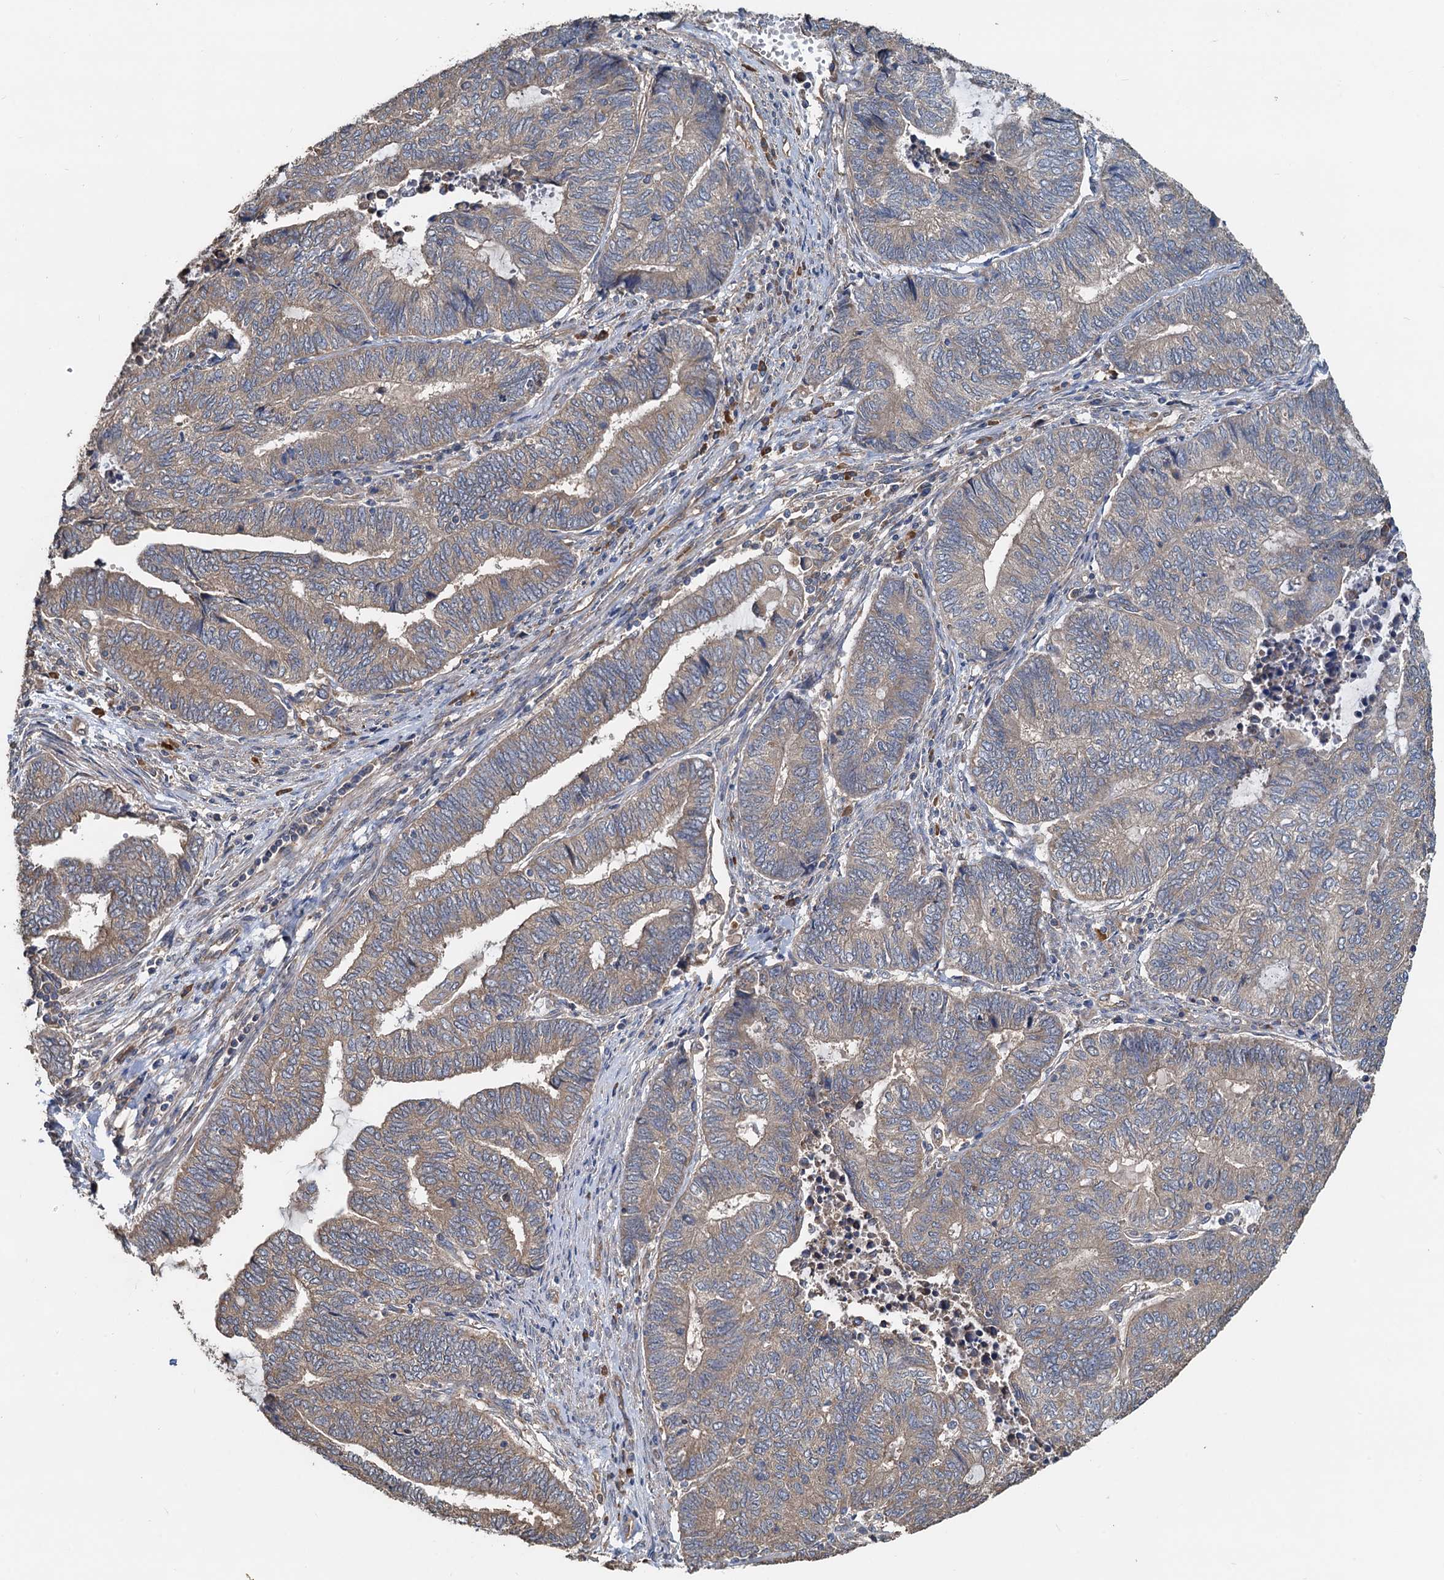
{"staining": {"intensity": "moderate", "quantity": "25%-75%", "location": "cytoplasmic/membranous"}, "tissue": "endometrial cancer", "cell_type": "Tumor cells", "image_type": "cancer", "snomed": [{"axis": "morphology", "description": "Adenocarcinoma, NOS"}, {"axis": "topography", "description": "Uterus"}, {"axis": "topography", "description": "Endometrium"}], "caption": "A photomicrograph showing moderate cytoplasmic/membranous staining in about 25%-75% of tumor cells in endometrial adenocarcinoma, as visualized by brown immunohistochemical staining.", "gene": "HYI", "patient": {"sex": "female", "age": 70}}